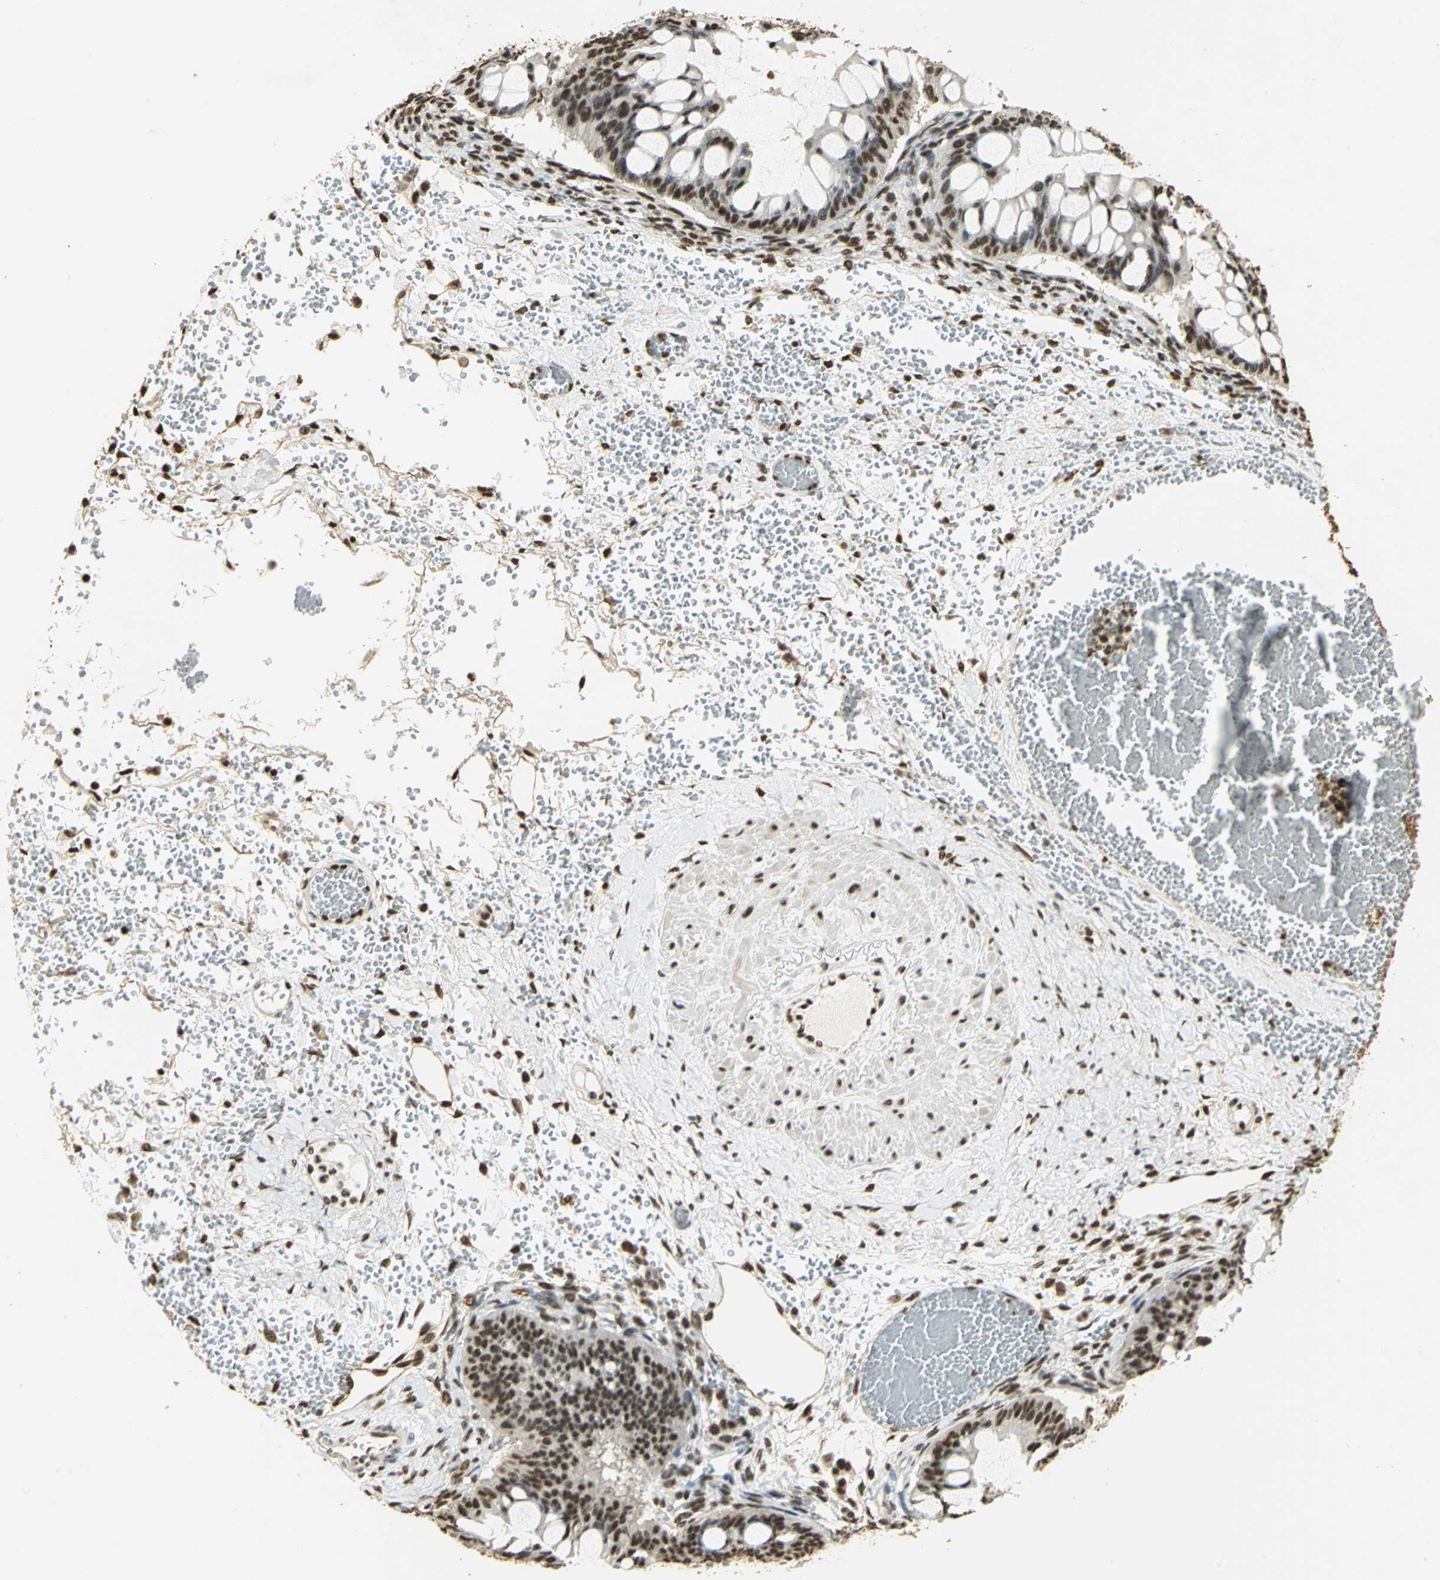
{"staining": {"intensity": "strong", "quantity": ">75%", "location": "nuclear"}, "tissue": "ovarian cancer", "cell_type": "Tumor cells", "image_type": "cancer", "snomed": [{"axis": "morphology", "description": "Cystadenocarcinoma, mucinous, NOS"}, {"axis": "topography", "description": "Ovary"}], "caption": "A brown stain shows strong nuclear staining of a protein in human mucinous cystadenocarcinoma (ovarian) tumor cells. (DAB IHC with brightfield microscopy, high magnification).", "gene": "SET", "patient": {"sex": "female", "age": 73}}